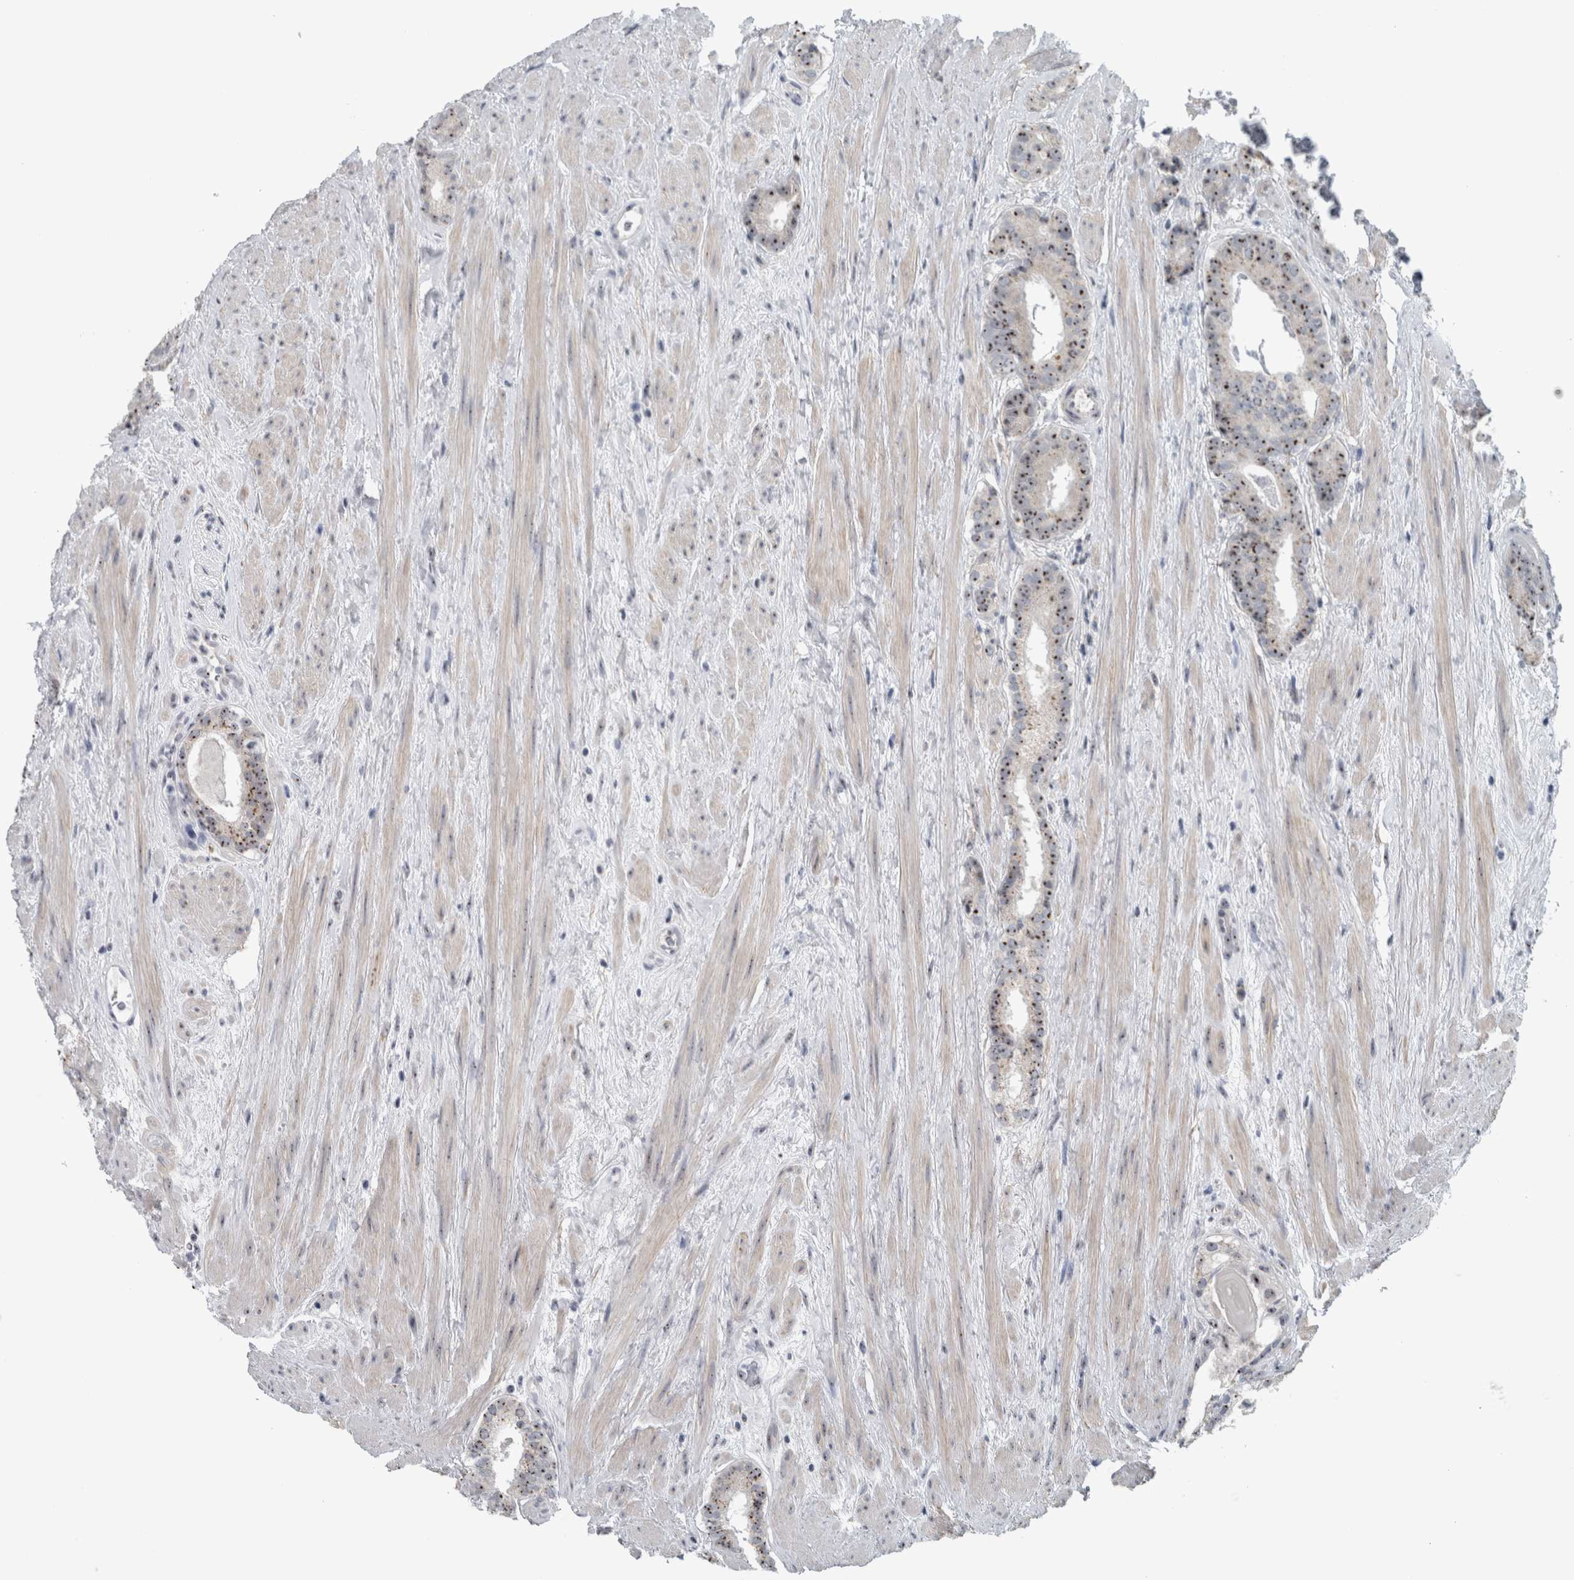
{"staining": {"intensity": "moderate", "quantity": ">75%", "location": "nuclear"}, "tissue": "prostate cancer", "cell_type": "Tumor cells", "image_type": "cancer", "snomed": [{"axis": "morphology", "description": "Adenocarcinoma, Low grade"}, {"axis": "topography", "description": "Prostate"}], "caption": "Immunohistochemical staining of human low-grade adenocarcinoma (prostate) exhibits medium levels of moderate nuclear positivity in about >75% of tumor cells.", "gene": "UTP6", "patient": {"sex": "male", "age": 69}}